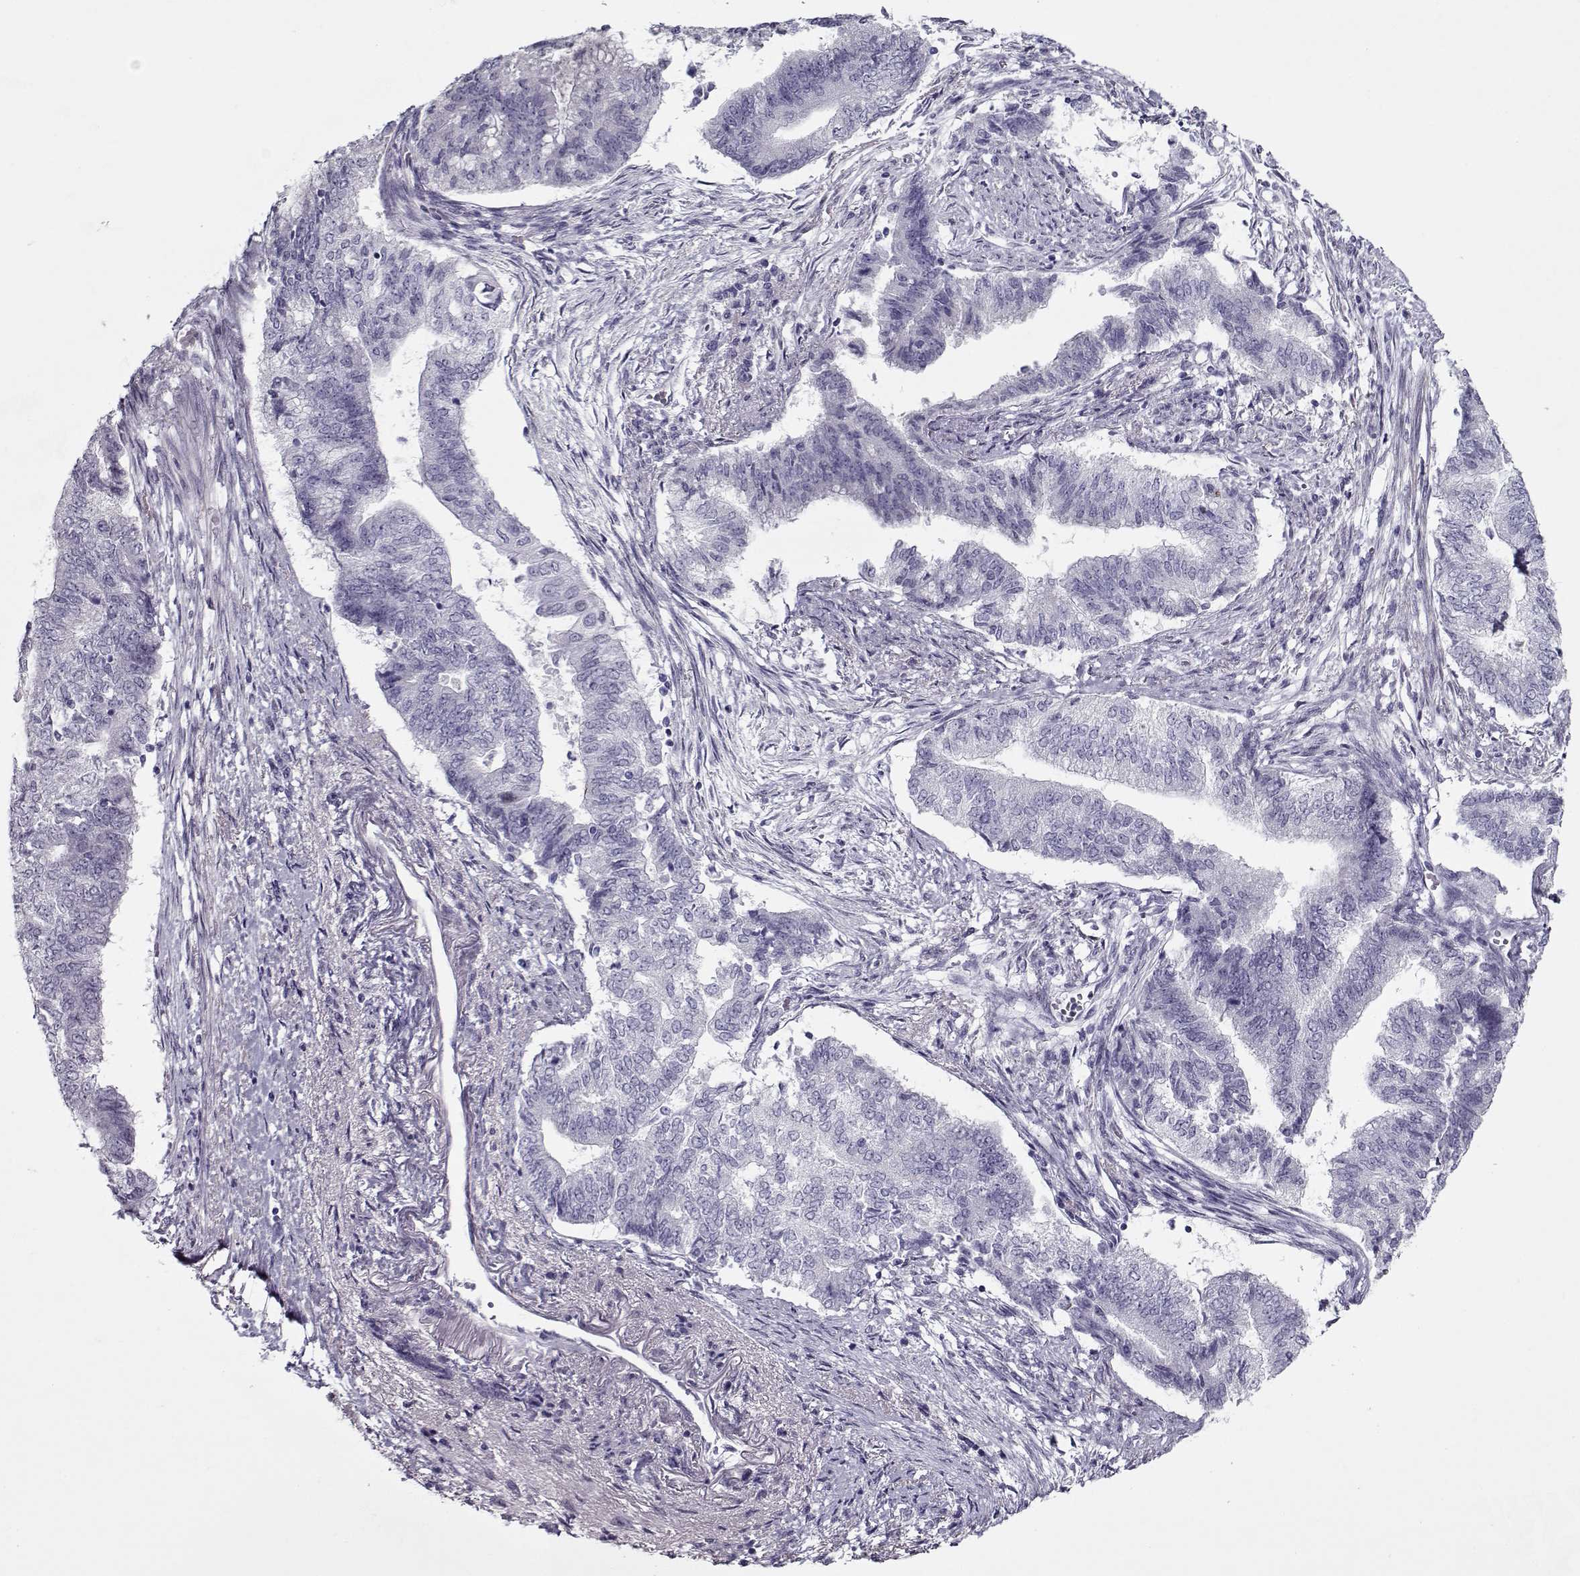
{"staining": {"intensity": "negative", "quantity": "none", "location": "none"}, "tissue": "endometrial cancer", "cell_type": "Tumor cells", "image_type": "cancer", "snomed": [{"axis": "morphology", "description": "Adenocarcinoma, NOS"}, {"axis": "topography", "description": "Endometrium"}], "caption": "DAB (3,3'-diaminobenzidine) immunohistochemical staining of endometrial cancer (adenocarcinoma) reveals no significant expression in tumor cells.", "gene": "CIBAR1", "patient": {"sex": "female", "age": 65}}